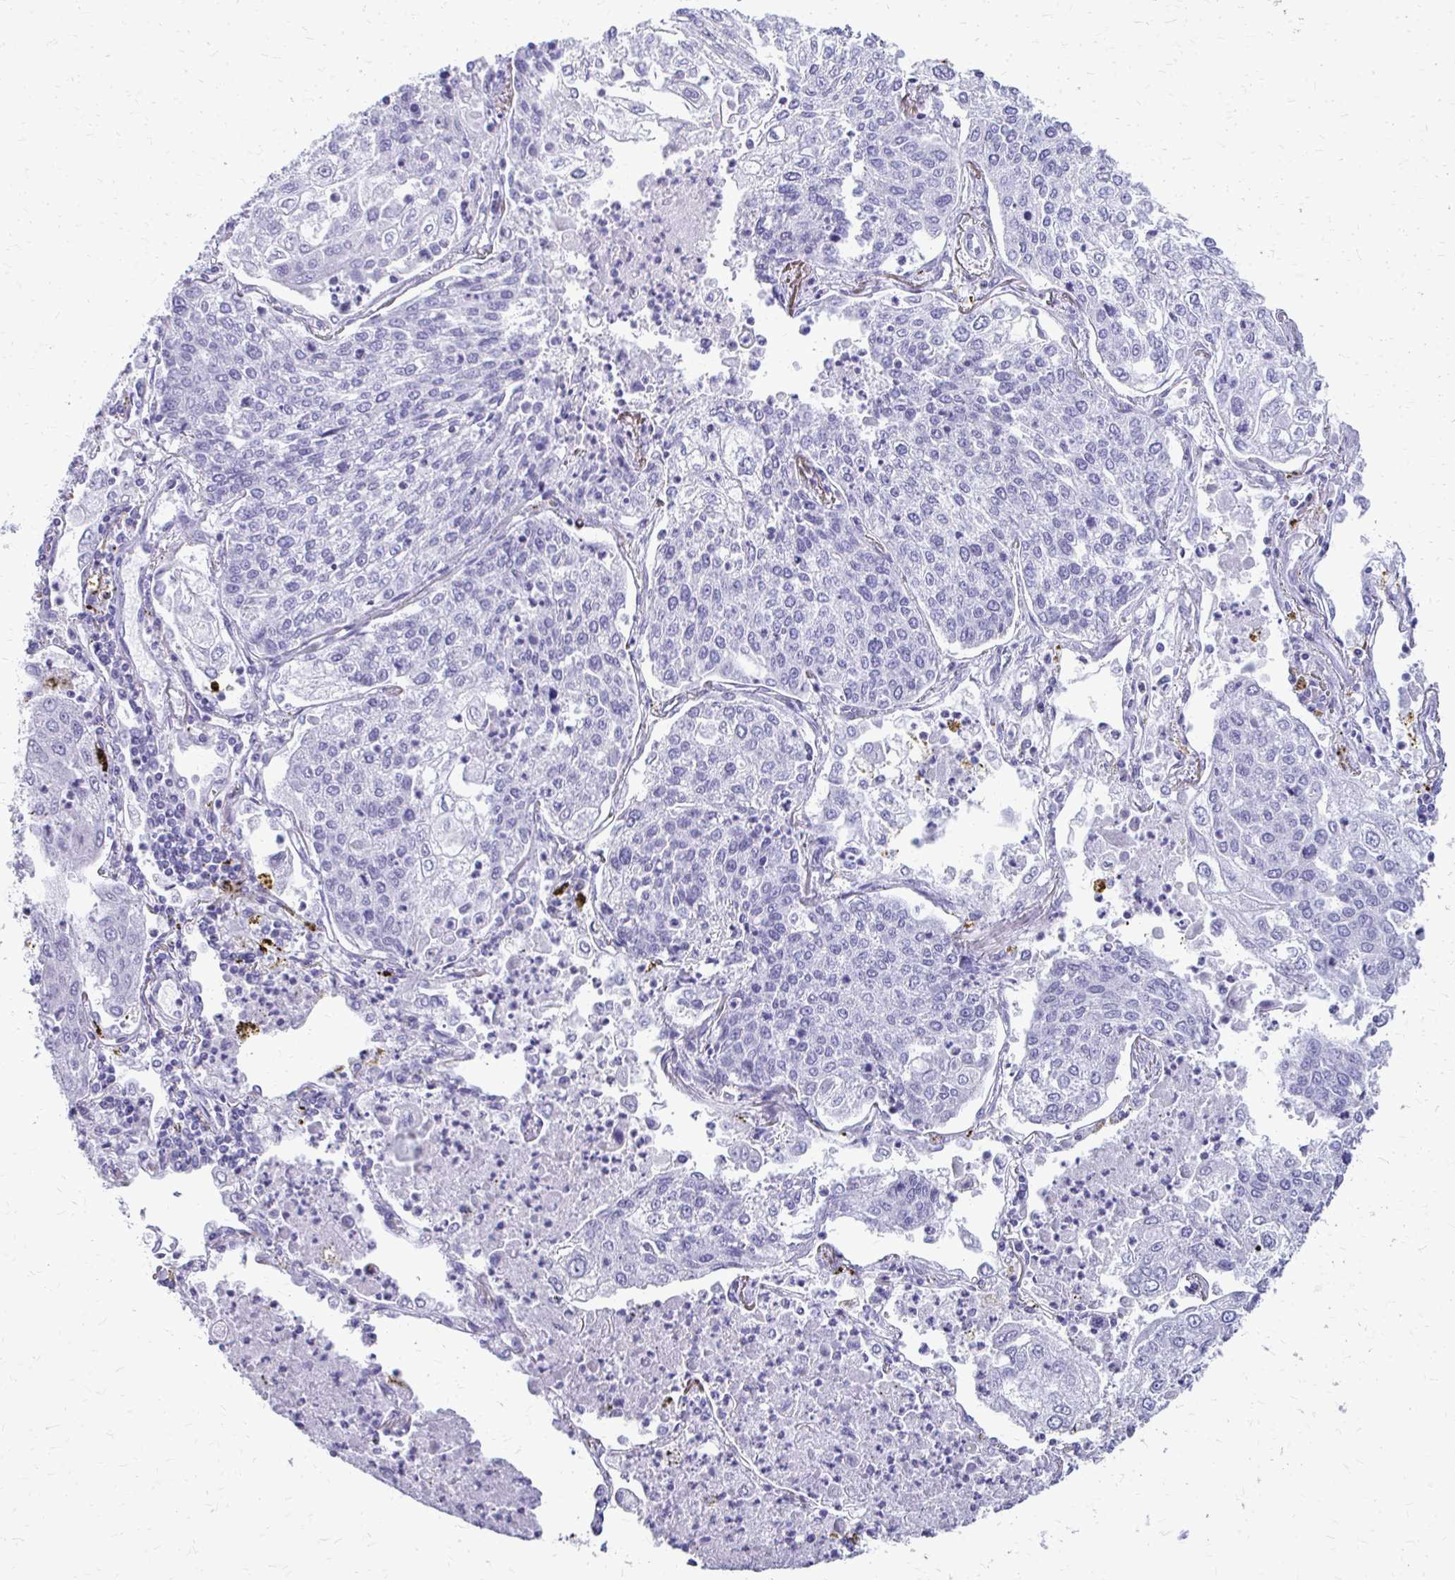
{"staining": {"intensity": "negative", "quantity": "none", "location": "none"}, "tissue": "lung cancer", "cell_type": "Tumor cells", "image_type": "cancer", "snomed": [{"axis": "morphology", "description": "Squamous cell carcinoma, NOS"}, {"axis": "topography", "description": "Lung"}], "caption": "Tumor cells are negative for protein expression in human lung squamous cell carcinoma.", "gene": "TRIM6", "patient": {"sex": "male", "age": 74}}